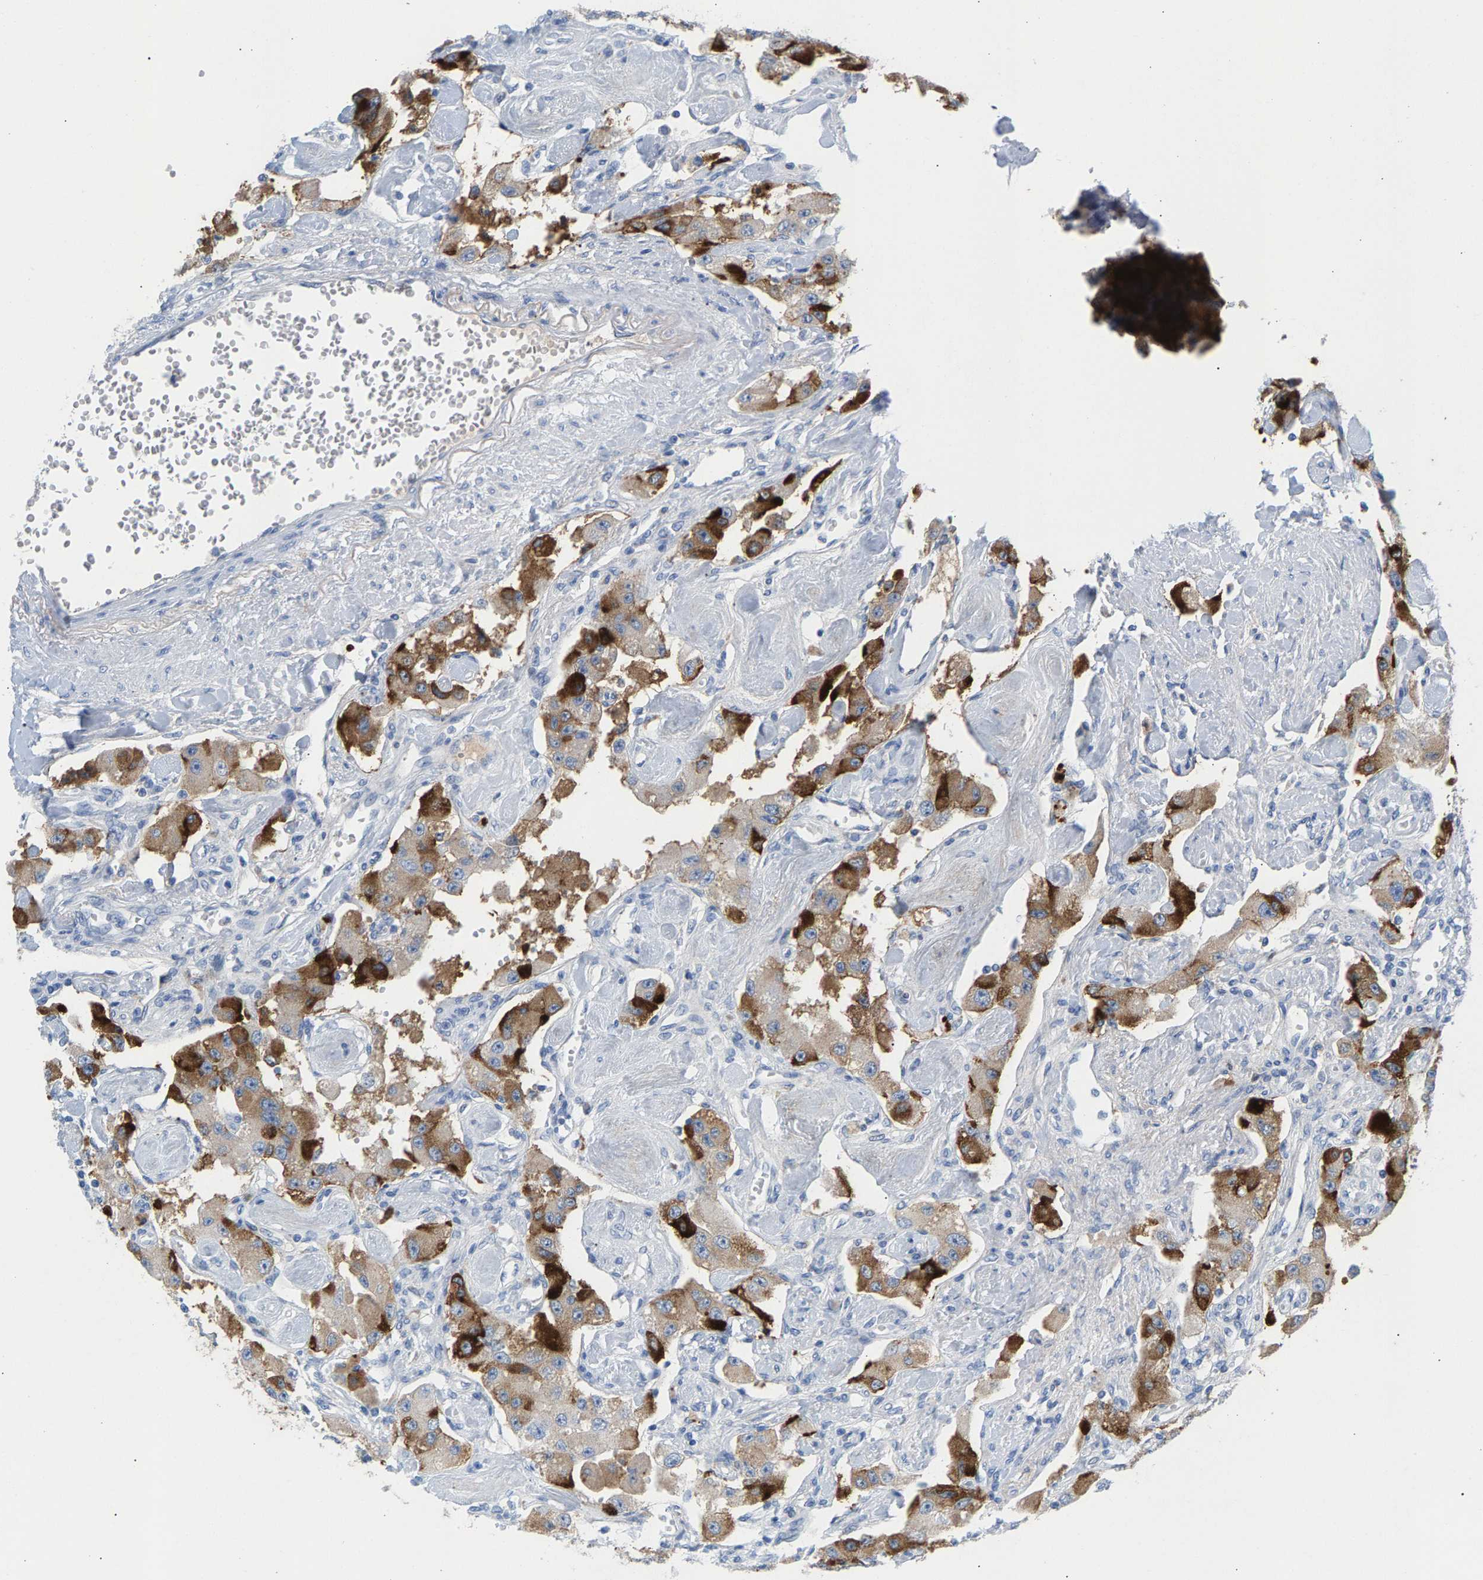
{"staining": {"intensity": "moderate", "quantity": "25%-75%", "location": "cytoplasmic/membranous"}, "tissue": "carcinoid", "cell_type": "Tumor cells", "image_type": "cancer", "snomed": [{"axis": "morphology", "description": "Carcinoid, malignant, NOS"}, {"axis": "topography", "description": "Pancreas"}], "caption": "A histopathology image of human carcinoid (malignant) stained for a protein displays moderate cytoplasmic/membranous brown staining in tumor cells. Immunohistochemistry (ihc) stains the protein of interest in brown and the nuclei are stained blue.", "gene": "APOH", "patient": {"sex": "male", "age": 41}}